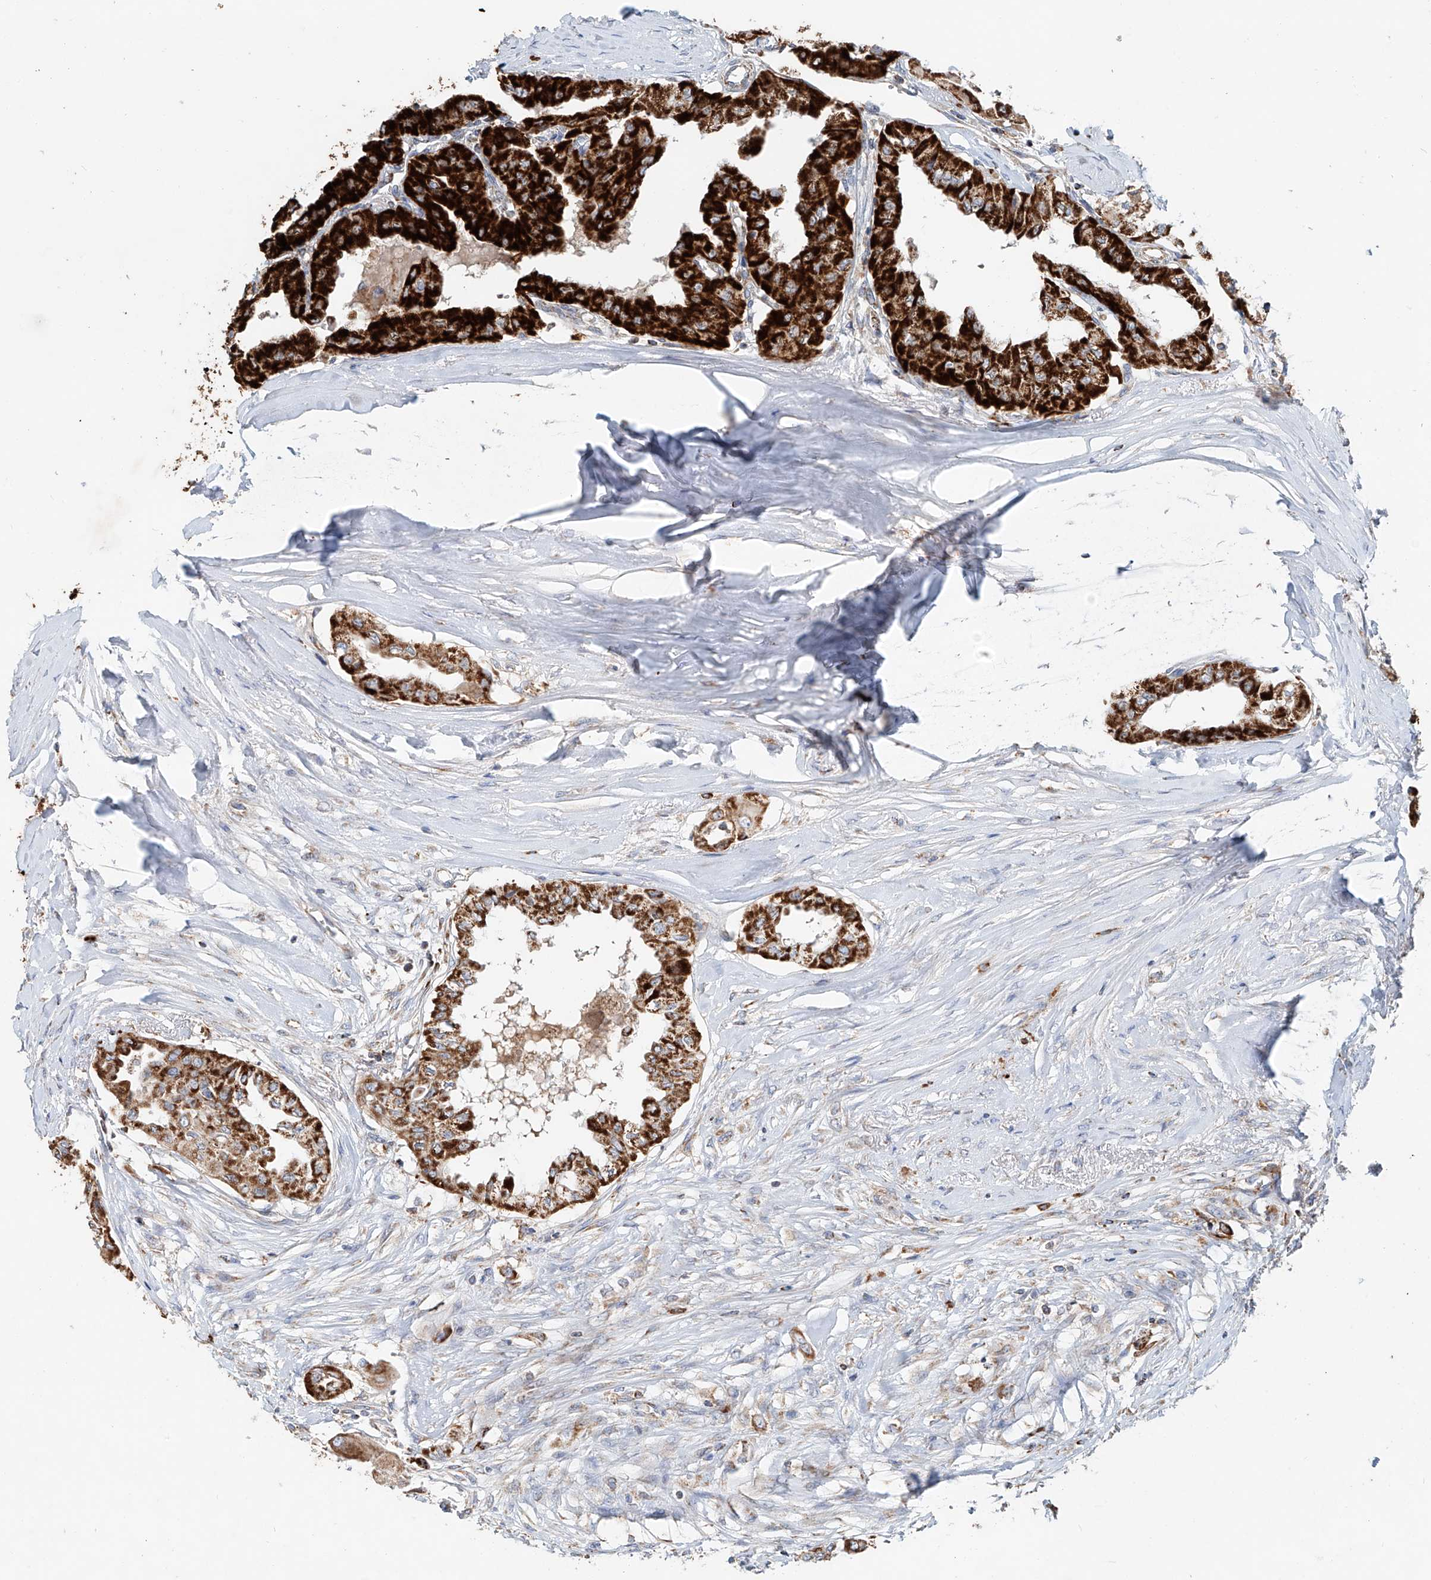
{"staining": {"intensity": "strong", "quantity": ">75%", "location": "cytoplasmic/membranous"}, "tissue": "thyroid cancer", "cell_type": "Tumor cells", "image_type": "cancer", "snomed": [{"axis": "morphology", "description": "Papillary adenocarcinoma, NOS"}, {"axis": "topography", "description": "Thyroid gland"}], "caption": "IHC (DAB) staining of human papillary adenocarcinoma (thyroid) shows strong cytoplasmic/membranous protein expression in about >75% of tumor cells. The staining was performed using DAB, with brown indicating positive protein expression. Nuclei are stained blue with hematoxylin.", "gene": "CARD10", "patient": {"sex": "female", "age": 59}}